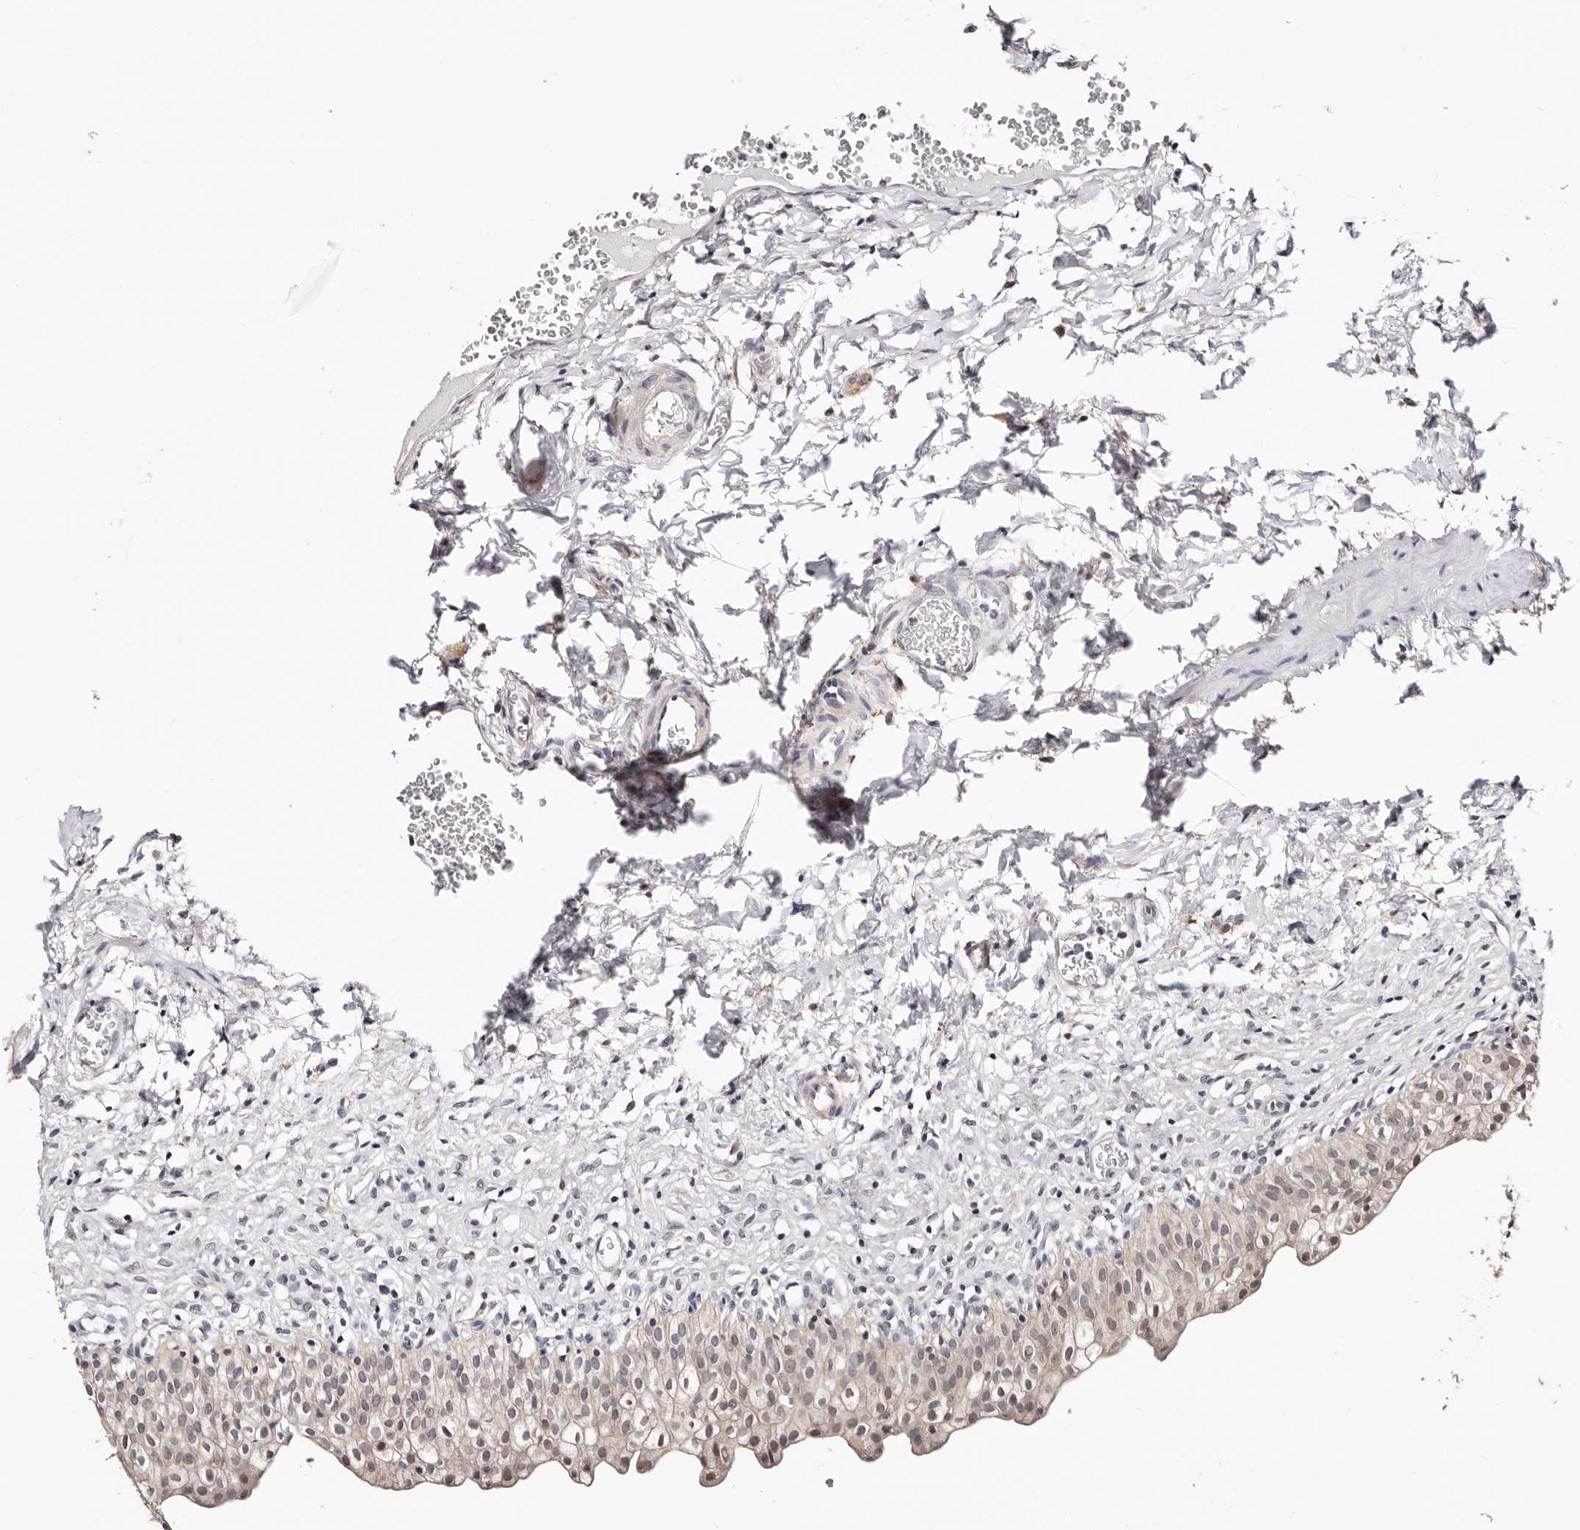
{"staining": {"intensity": "weak", "quantity": ">75%", "location": "cytoplasmic/membranous,nuclear"}, "tissue": "urinary bladder", "cell_type": "Urothelial cells", "image_type": "normal", "snomed": [{"axis": "morphology", "description": "Normal tissue, NOS"}, {"axis": "topography", "description": "Urinary bladder"}], "caption": "A brown stain shows weak cytoplasmic/membranous,nuclear positivity of a protein in urothelial cells of benign urinary bladder.", "gene": "TYW3", "patient": {"sex": "male", "age": 55}}